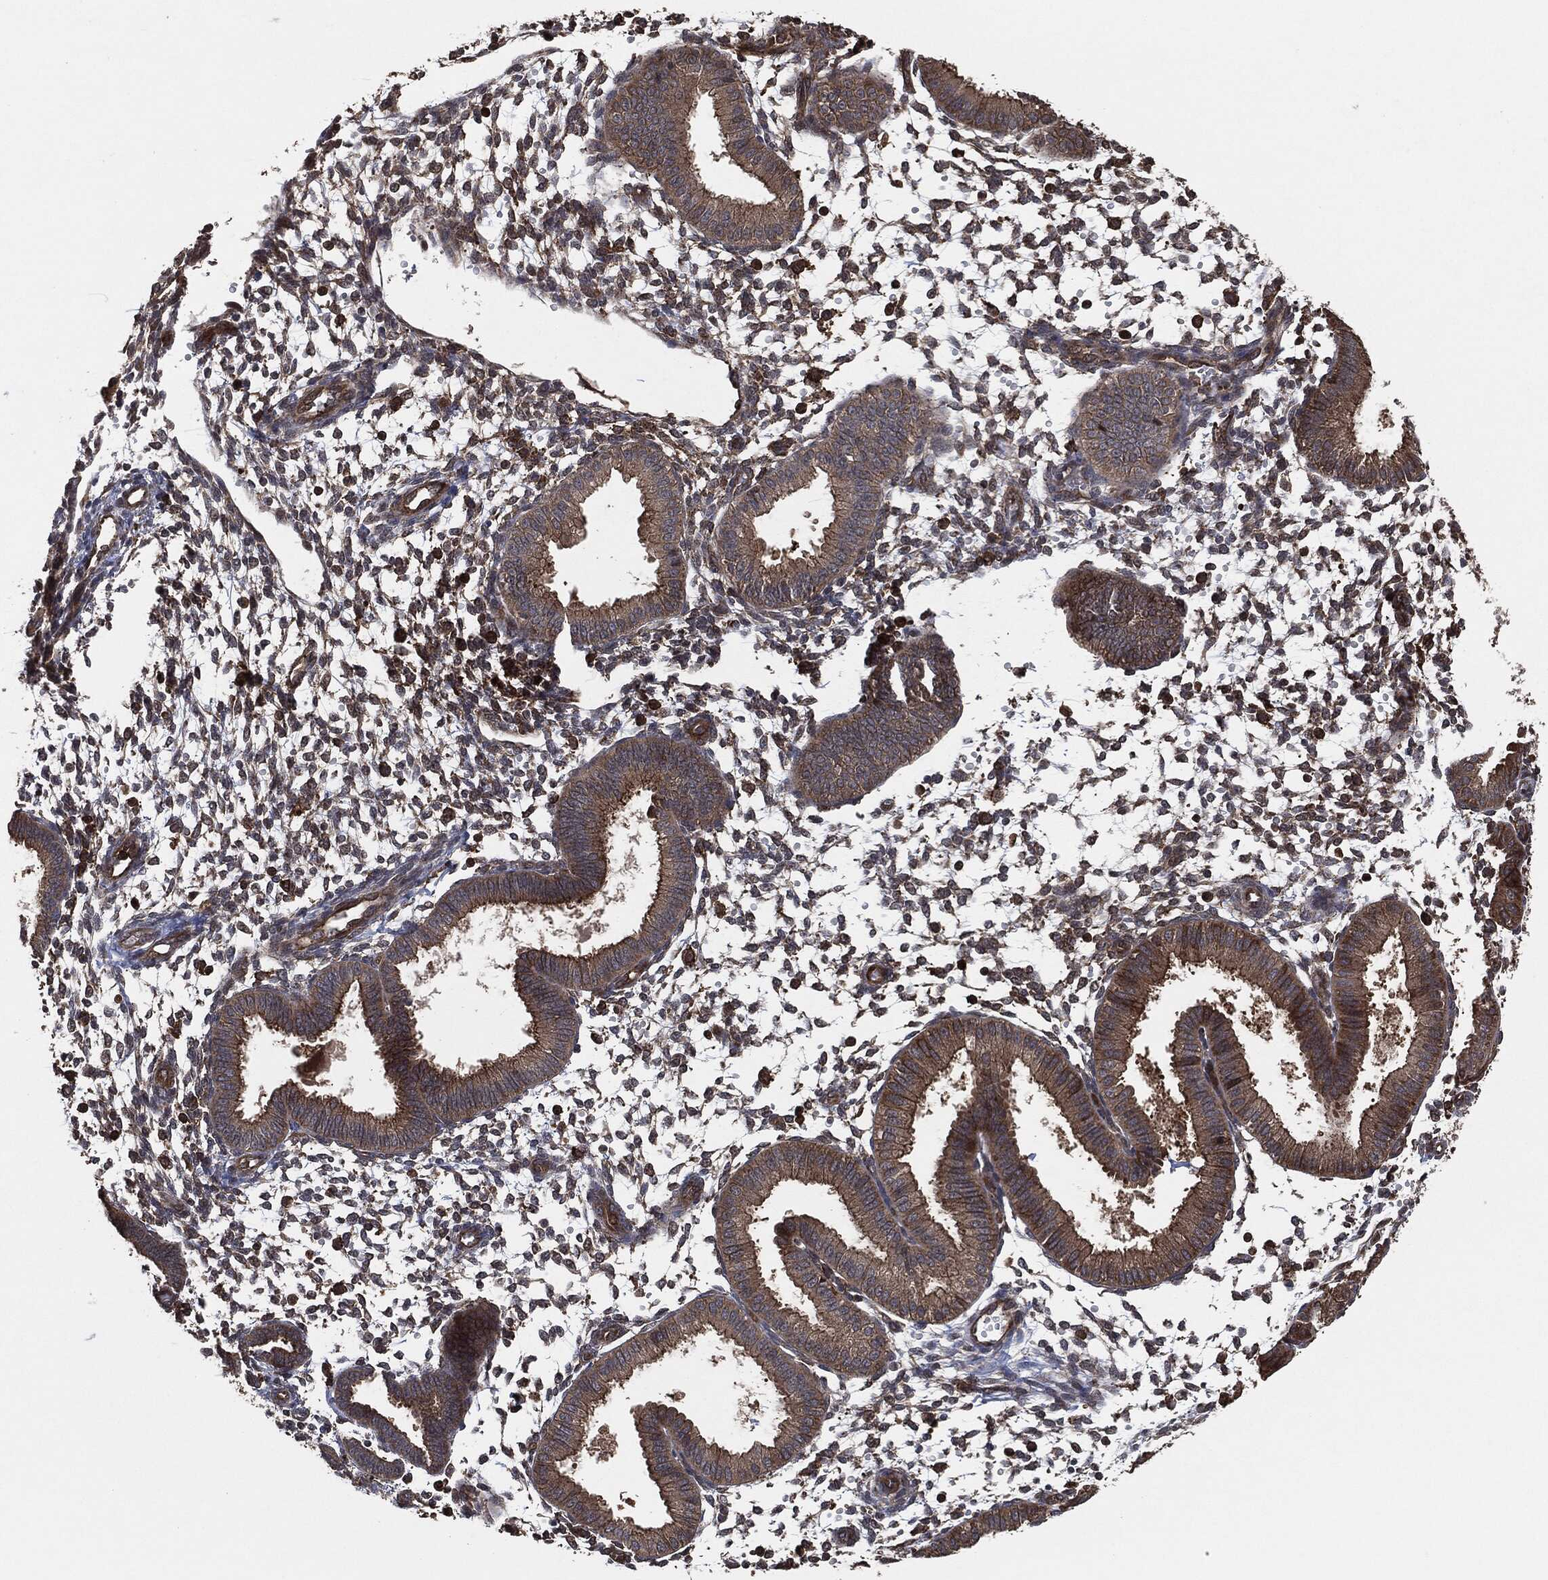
{"staining": {"intensity": "strong", "quantity": "25%-75%", "location": "cytoplasmic/membranous"}, "tissue": "endometrium", "cell_type": "Cells in endometrial stroma", "image_type": "normal", "snomed": [{"axis": "morphology", "description": "Normal tissue, NOS"}, {"axis": "topography", "description": "Endometrium"}], "caption": "A high amount of strong cytoplasmic/membranous staining is appreciated in approximately 25%-75% of cells in endometrial stroma in unremarkable endometrium. (DAB = brown stain, brightfield microscopy at high magnification).", "gene": "TPT1", "patient": {"sex": "female", "age": 43}}